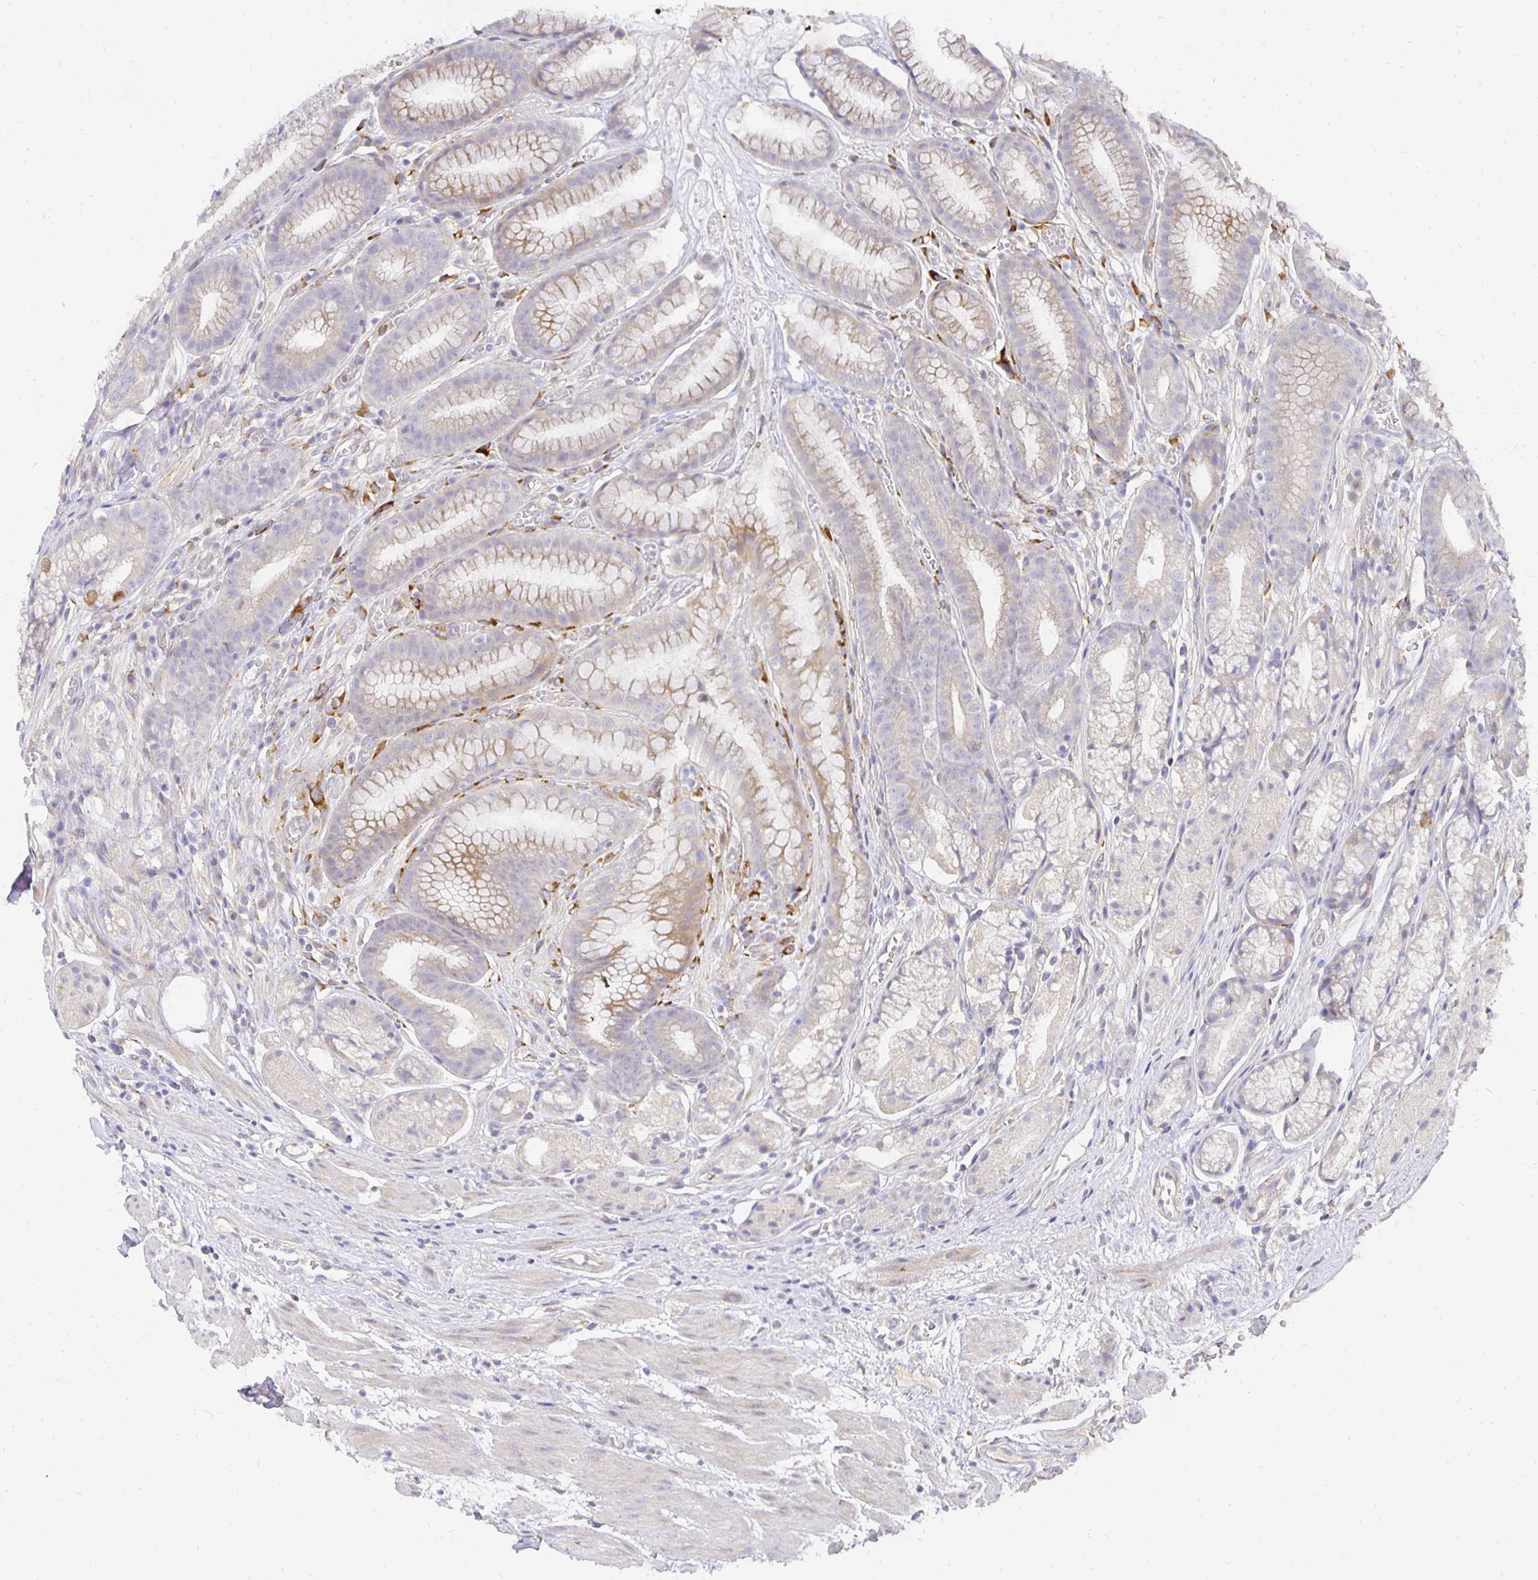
{"staining": {"intensity": "weak", "quantity": "<25%", "location": "cytoplasmic/membranous"}, "tissue": "stomach", "cell_type": "Glandular cells", "image_type": "normal", "snomed": [{"axis": "morphology", "description": "Normal tissue, NOS"}, {"axis": "topography", "description": "Smooth muscle"}, {"axis": "topography", "description": "Stomach"}], "caption": "This image is of benign stomach stained with immunohistochemistry (IHC) to label a protein in brown with the nuclei are counter-stained blue. There is no positivity in glandular cells.", "gene": "PLOD1", "patient": {"sex": "male", "age": 70}}